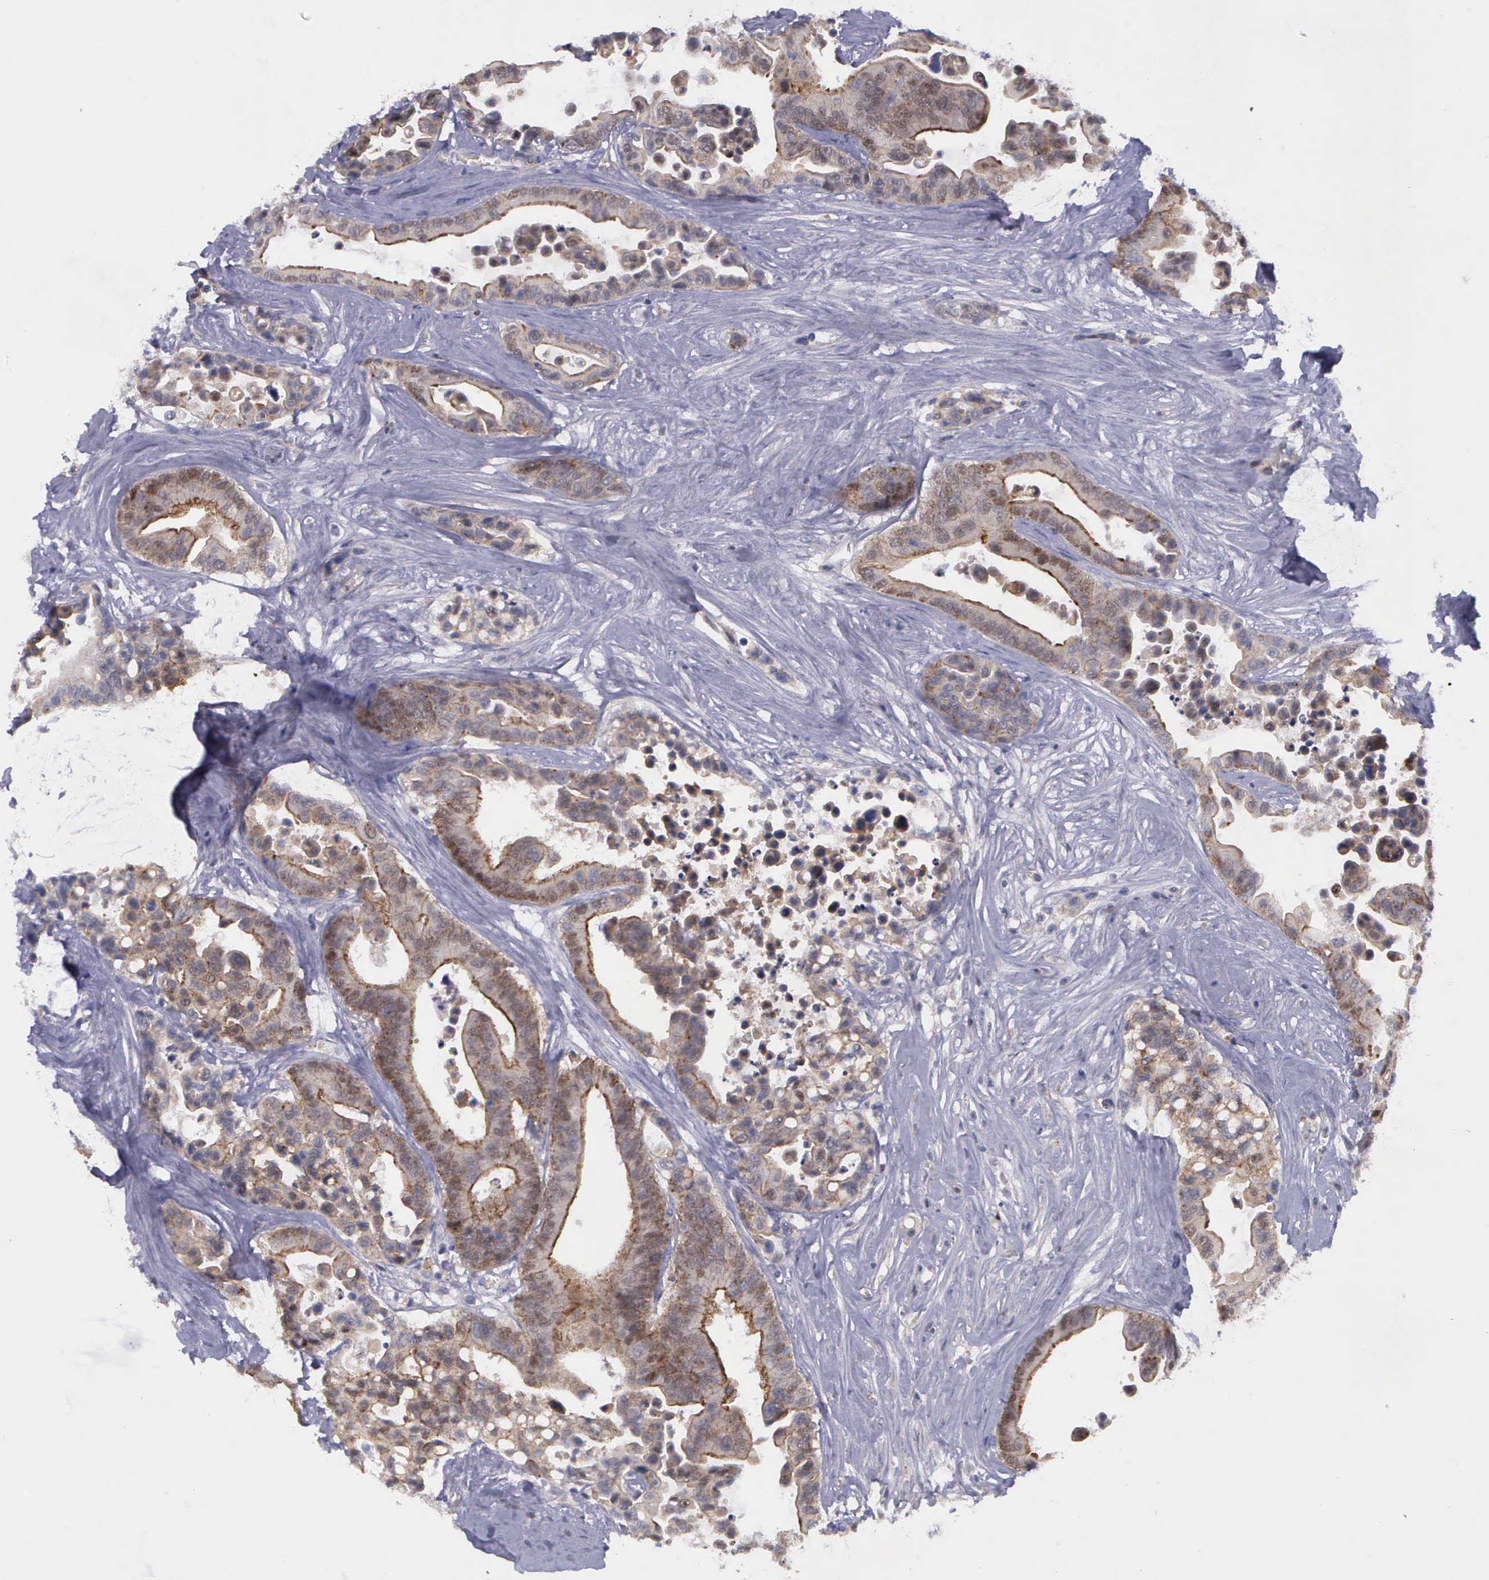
{"staining": {"intensity": "weak", "quantity": "25%-75%", "location": "cytoplasmic/membranous,nuclear"}, "tissue": "colorectal cancer", "cell_type": "Tumor cells", "image_type": "cancer", "snomed": [{"axis": "morphology", "description": "Adenocarcinoma, NOS"}, {"axis": "topography", "description": "Colon"}], "caption": "Immunohistochemical staining of human colorectal adenocarcinoma reveals low levels of weak cytoplasmic/membranous and nuclear protein positivity in approximately 25%-75% of tumor cells.", "gene": "MICAL3", "patient": {"sex": "male", "age": 82}}